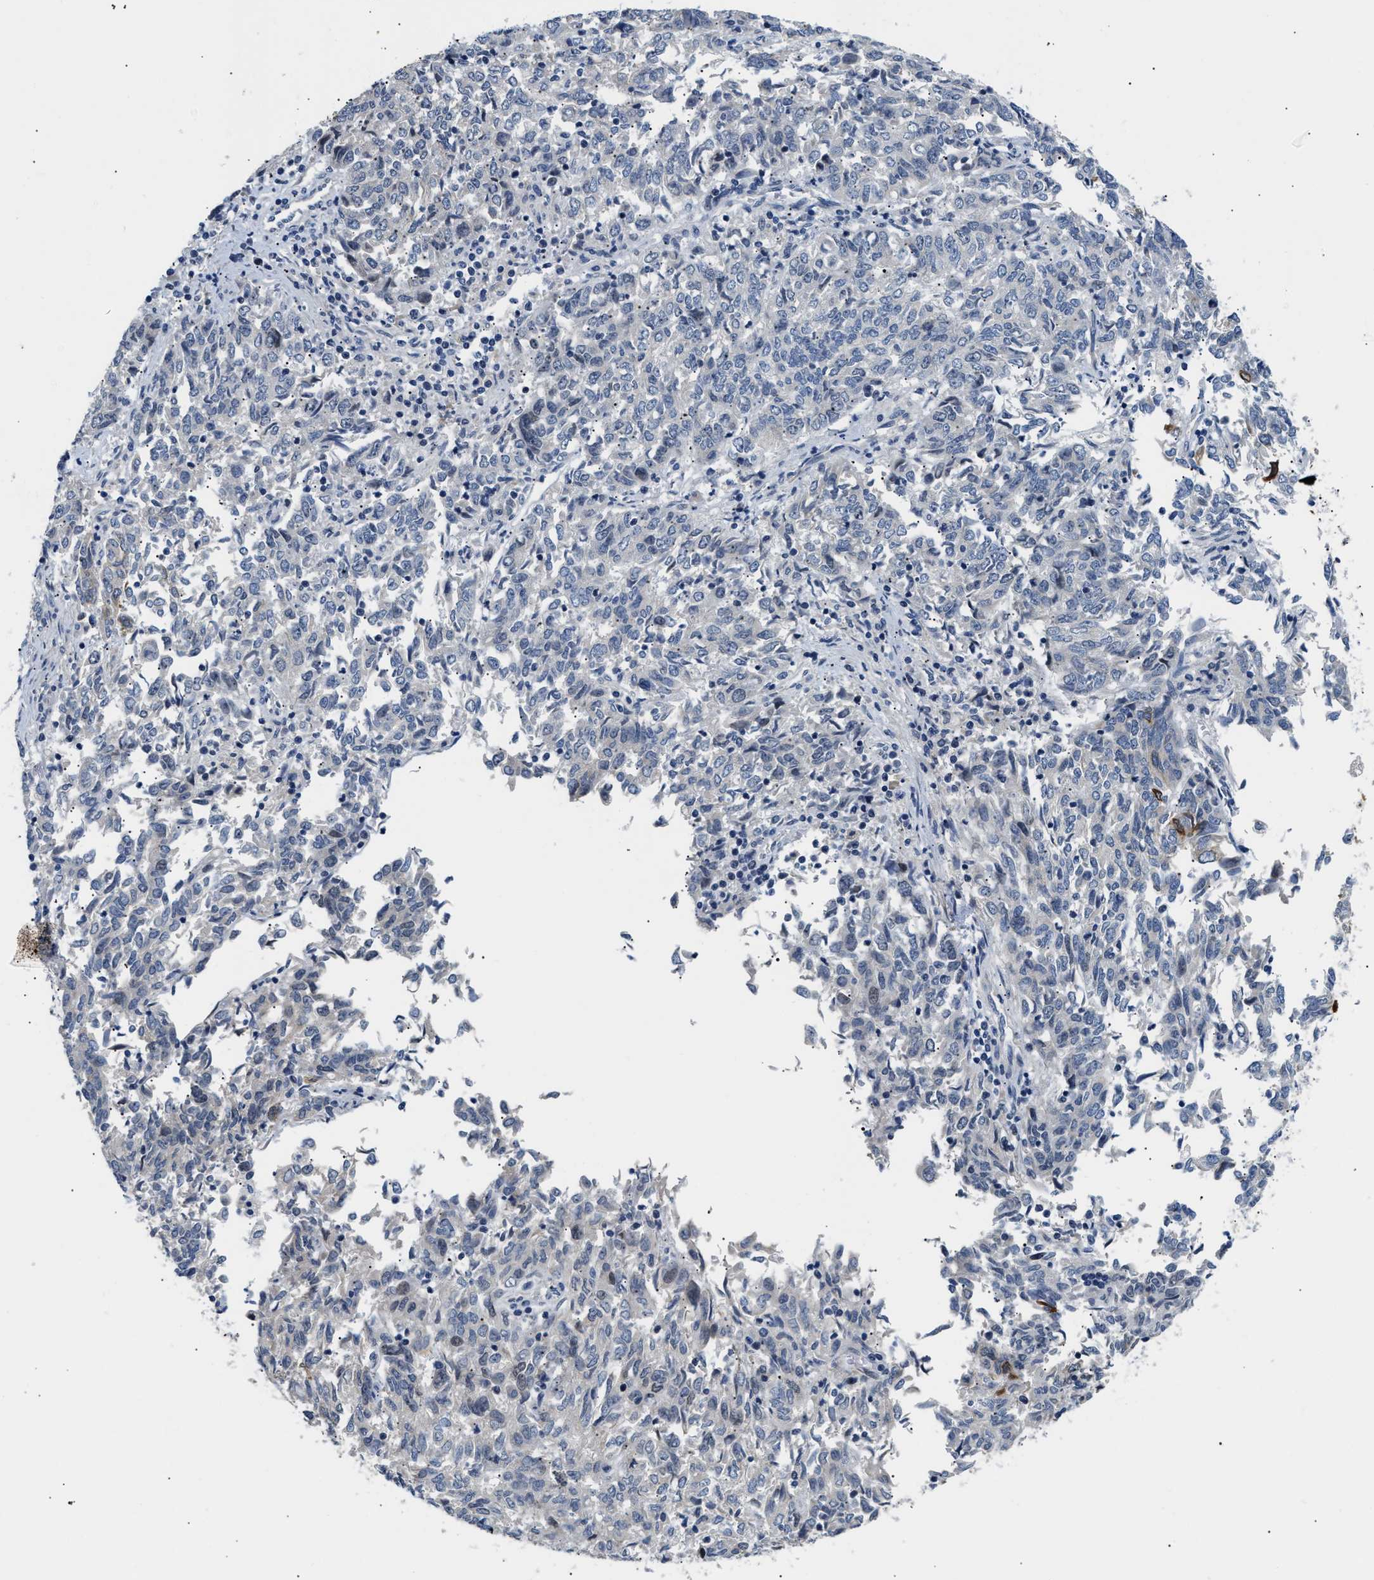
{"staining": {"intensity": "negative", "quantity": "none", "location": "none"}, "tissue": "endometrial cancer", "cell_type": "Tumor cells", "image_type": "cancer", "snomed": [{"axis": "morphology", "description": "Adenocarcinoma, NOS"}, {"axis": "topography", "description": "Endometrium"}], "caption": "A high-resolution image shows IHC staining of endometrial adenocarcinoma, which shows no significant positivity in tumor cells.", "gene": "CLGN", "patient": {"sex": "female", "age": 80}}